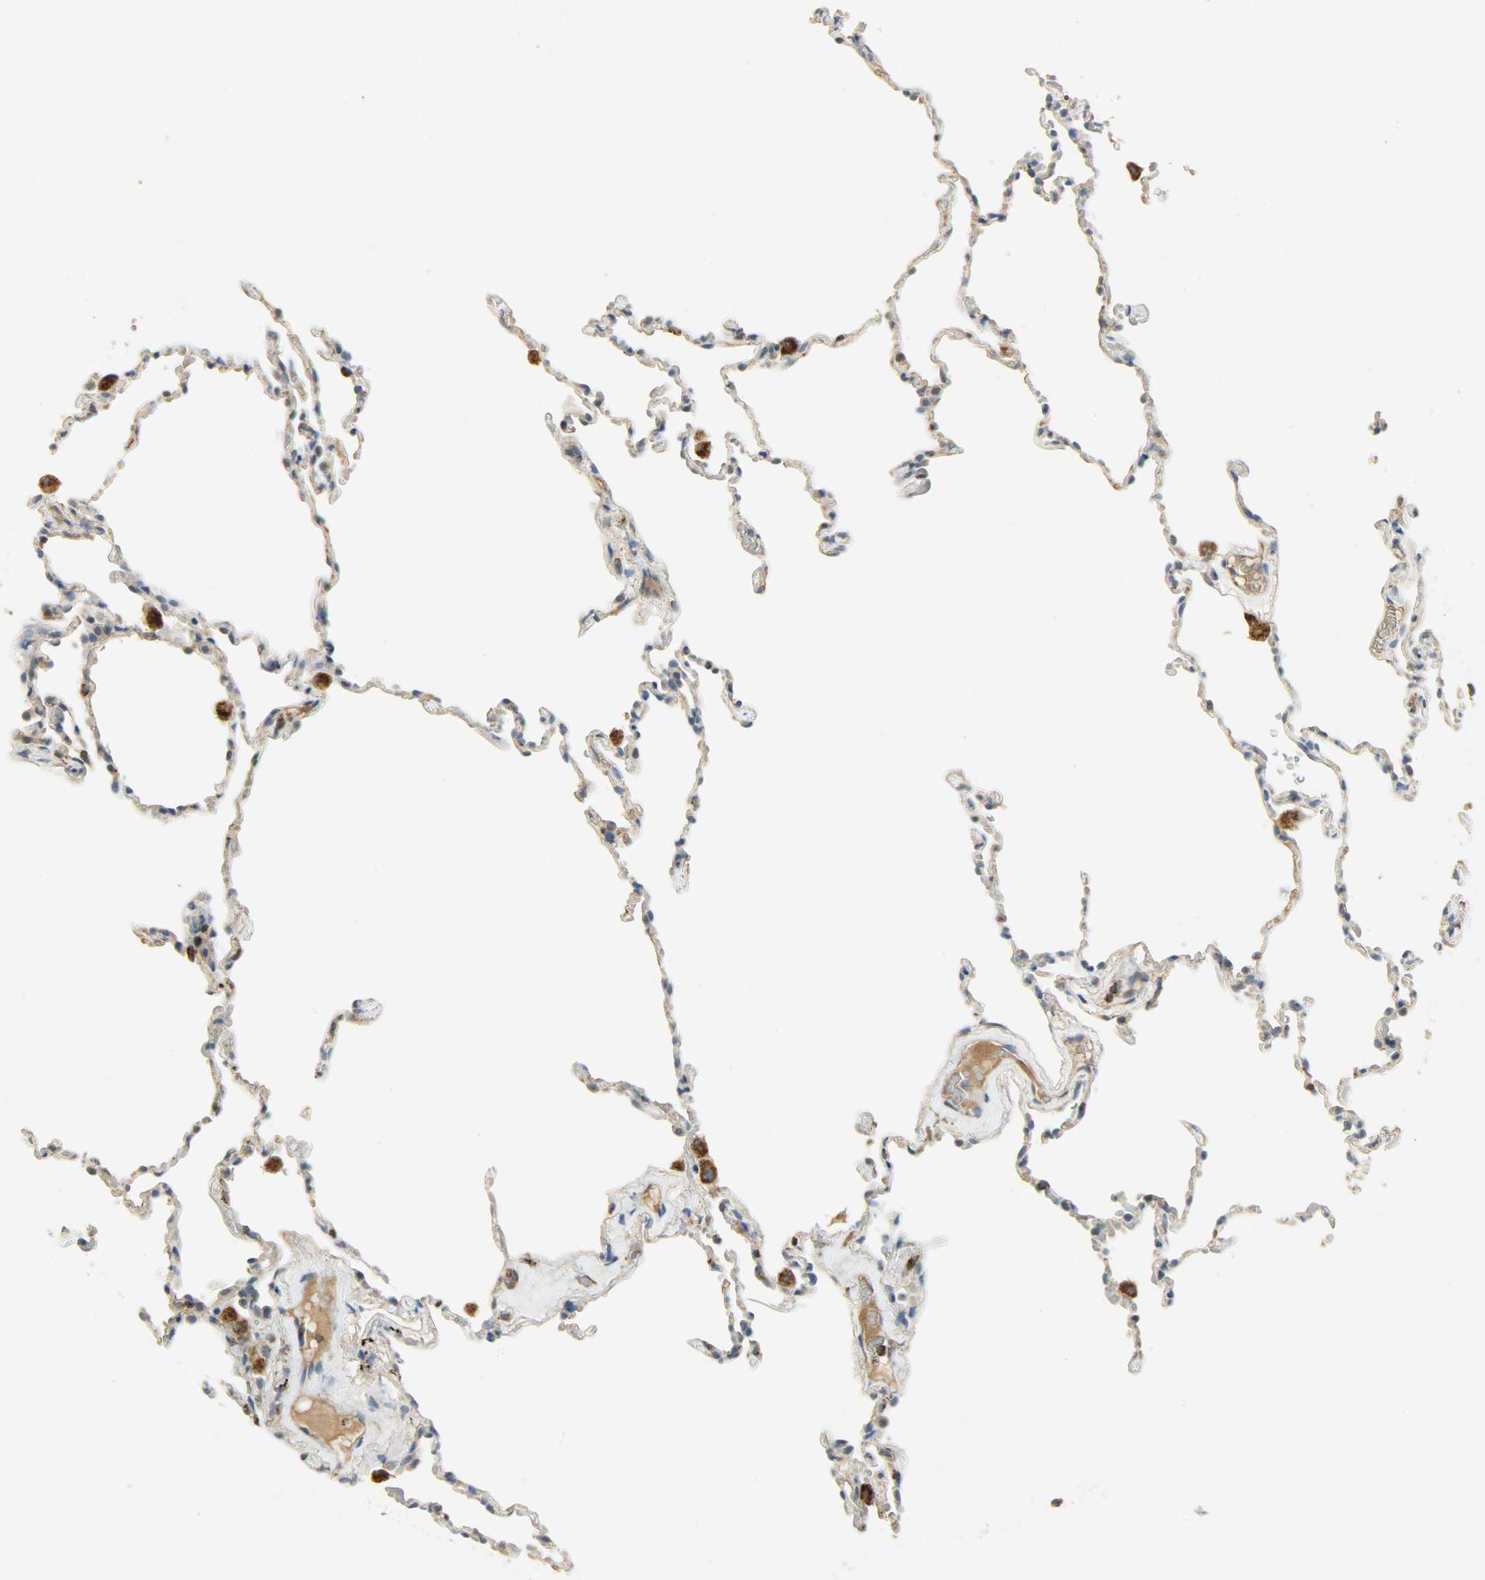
{"staining": {"intensity": "weak", "quantity": "25%-75%", "location": "cytoplasmic/membranous"}, "tissue": "lung", "cell_type": "Alveolar cells", "image_type": "normal", "snomed": [{"axis": "morphology", "description": "Normal tissue, NOS"}, {"axis": "morphology", "description": "Soft tissue tumor metastatic"}, {"axis": "topography", "description": "Lung"}], "caption": "High-power microscopy captured an immunohistochemistry micrograph of normal lung, revealing weak cytoplasmic/membranous staining in about 25%-75% of alveolar cells.", "gene": "HDHD5", "patient": {"sex": "male", "age": 59}}